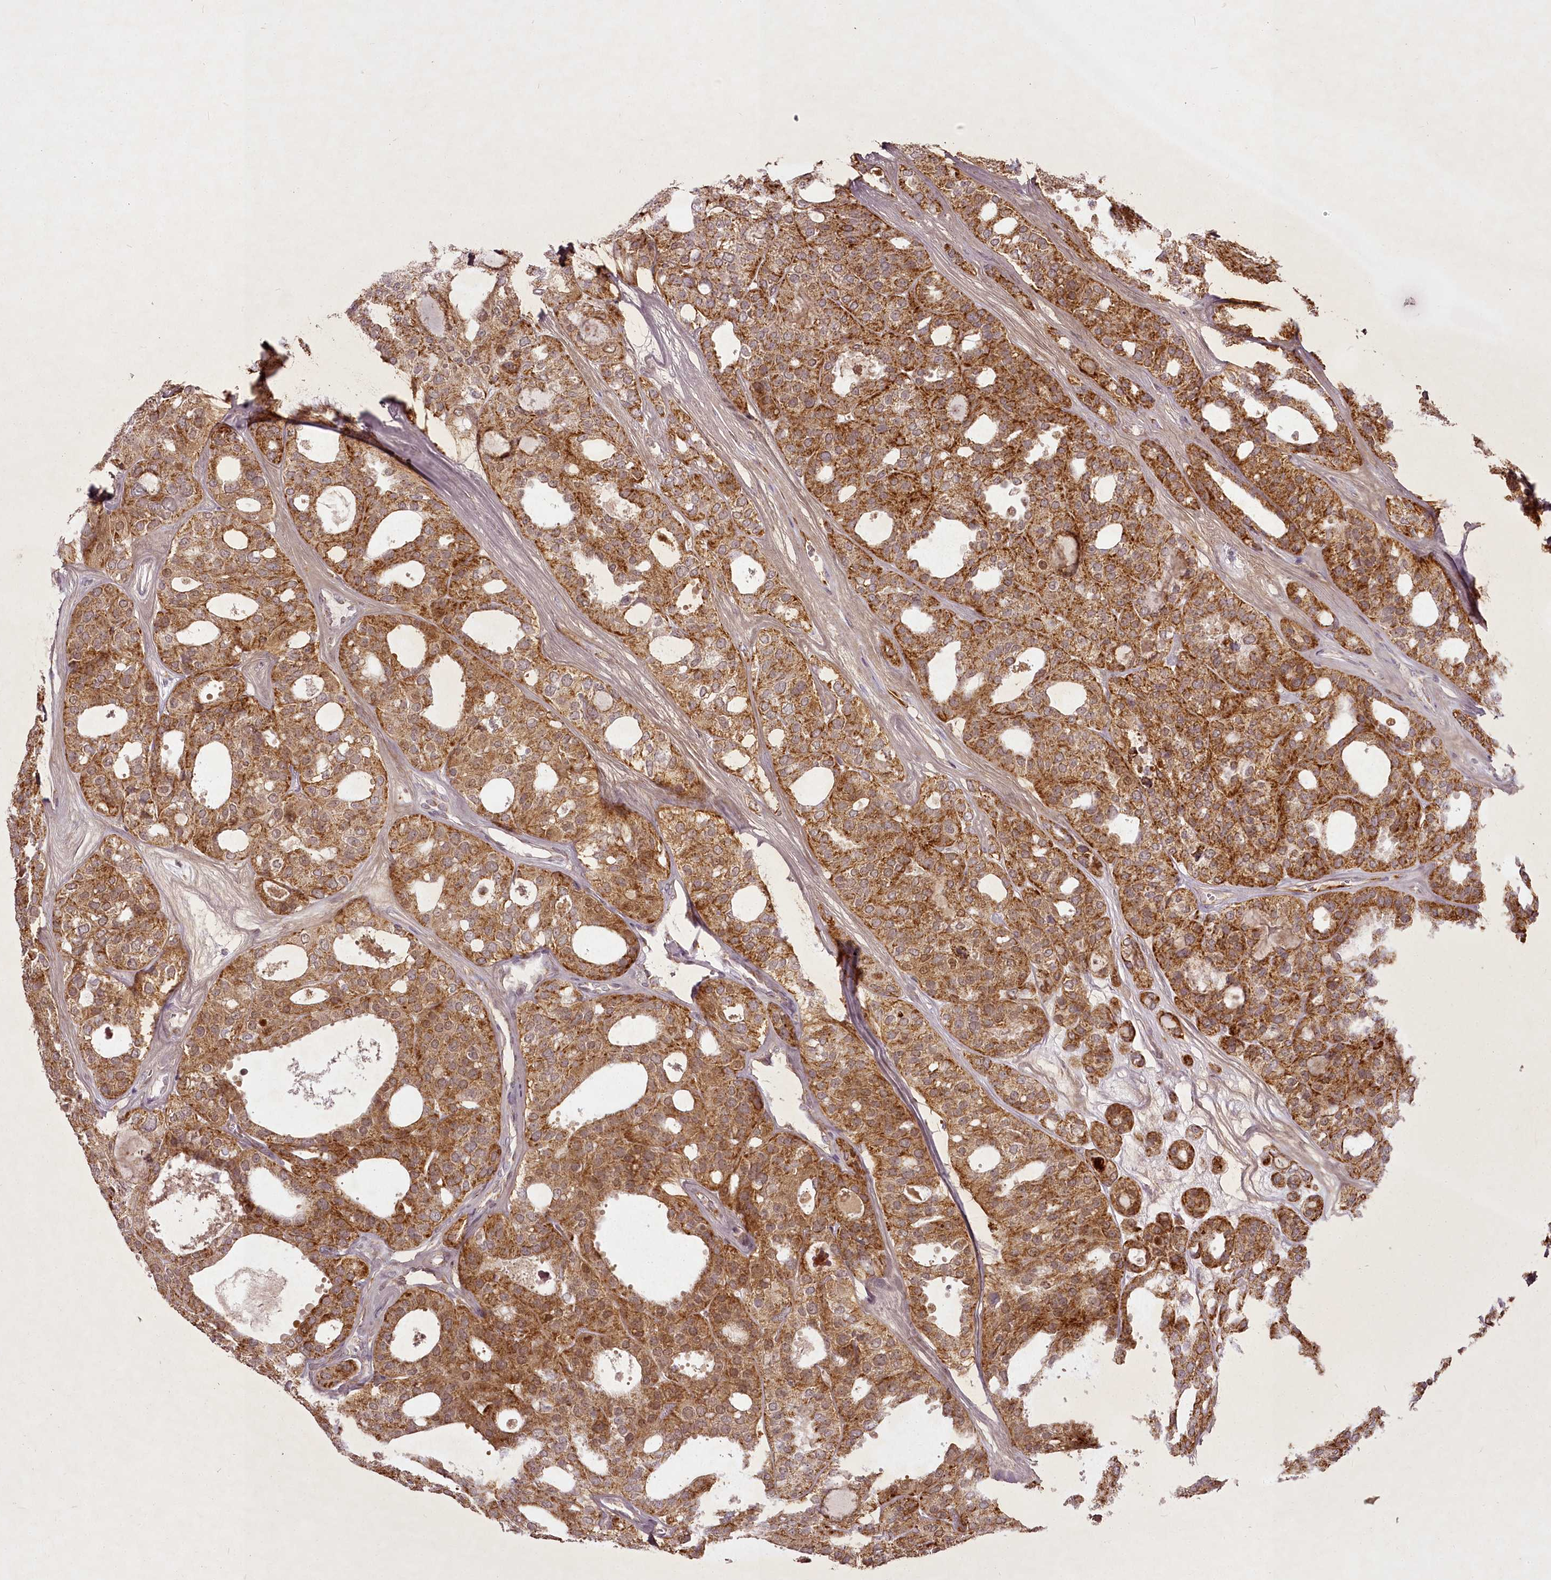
{"staining": {"intensity": "moderate", "quantity": ">75%", "location": "cytoplasmic/membranous"}, "tissue": "thyroid cancer", "cell_type": "Tumor cells", "image_type": "cancer", "snomed": [{"axis": "morphology", "description": "Follicular adenoma carcinoma, NOS"}, {"axis": "topography", "description": "Thyroid gland"}], "caption": "Immunohistochemistry (IHC) of thyroid cancer reveals medium levels of moderate cytoplasmic/membranous expression in about >75% of tumor cells.", "gene": "CHCHD2", "patient": {"sex": "male", "age": 75}}